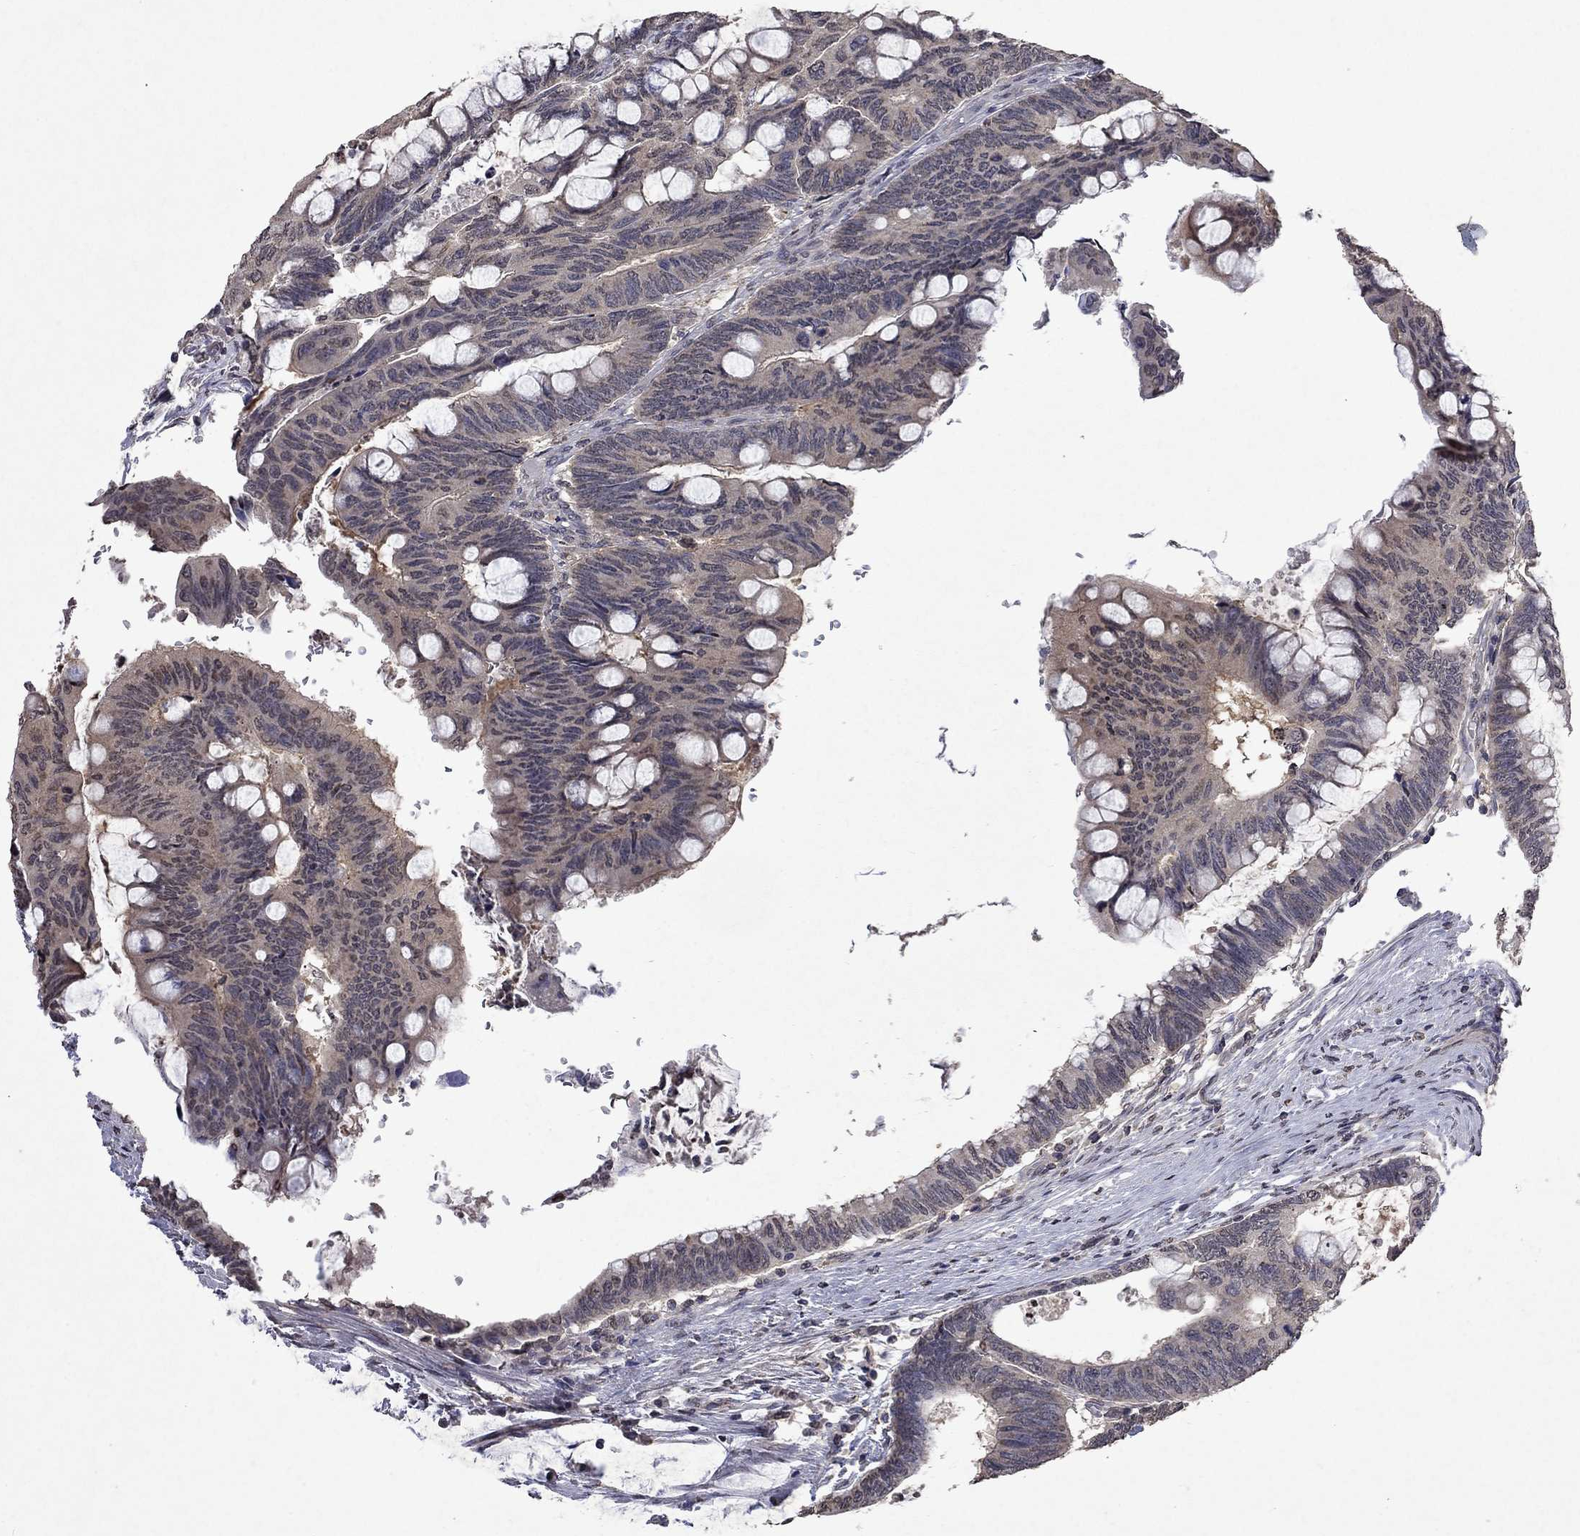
{"staining": {"intensity": "moderate", "quantity": "<25%", "location": "cytoplasmic/membranous"}, "tissue": "colorectal cancer", "cell_type": "Tumor cells", "image_type": "cancer", "snomed": [{"axis": "morphology", "description": "Normal tissue, NOS"}, {"axis": "morphology", "description": "Adenocarcinoma, NOS"}, {"axis": "topography", "description": "Rectum"}], "caption": "Immunohistochemical staining of colorectal cancer reveals moderate cytoplasmic/membranous protein positivity in about <25% of tumor cells.", "gene": "TTC38", "patient": {"sex": "male", "age": 92}}